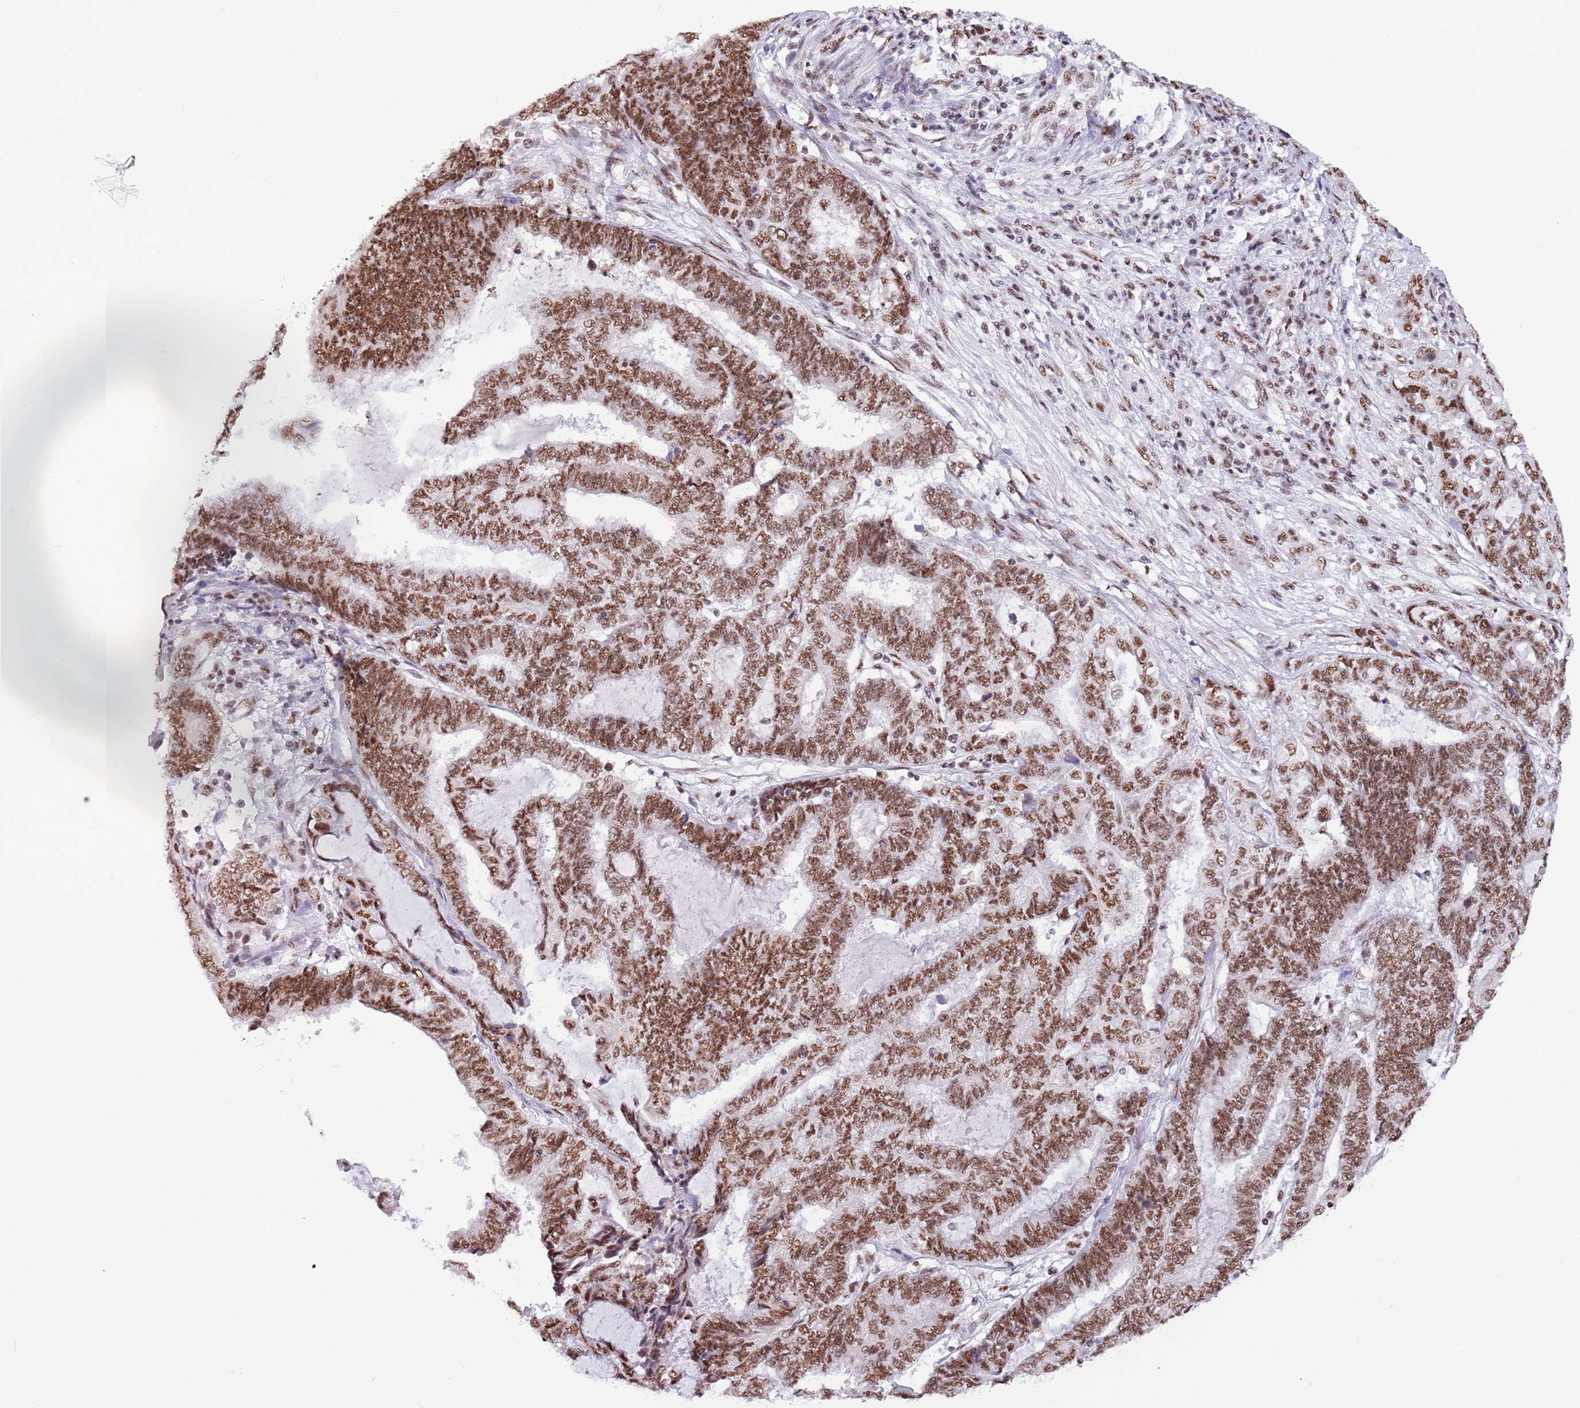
{"staining": {"intensity": "moderate", "quantity": ">75%", "location": "nuclear"}, "tissue": "endometrial cancer", "cell_type": "Tumor cells", "image_type": "cancer", "snomed": [{"axis": "morphology", "description": "Adenocarcinoma, NOS"}, {"axis": "topography", "description": "Uterus"}, {"axis": "topography", "description": "Endometrium"}], "caption": "Tumor cells exhibit medium levels of moderate nuclear expression in approximately >75% of cells in adenocarcinoma (endometrial). (brown staining indicates protein expression, while blue staining denotes nuclei).", "gene": "SF3A2", "patient": {"sex": "female", "age": 70}}